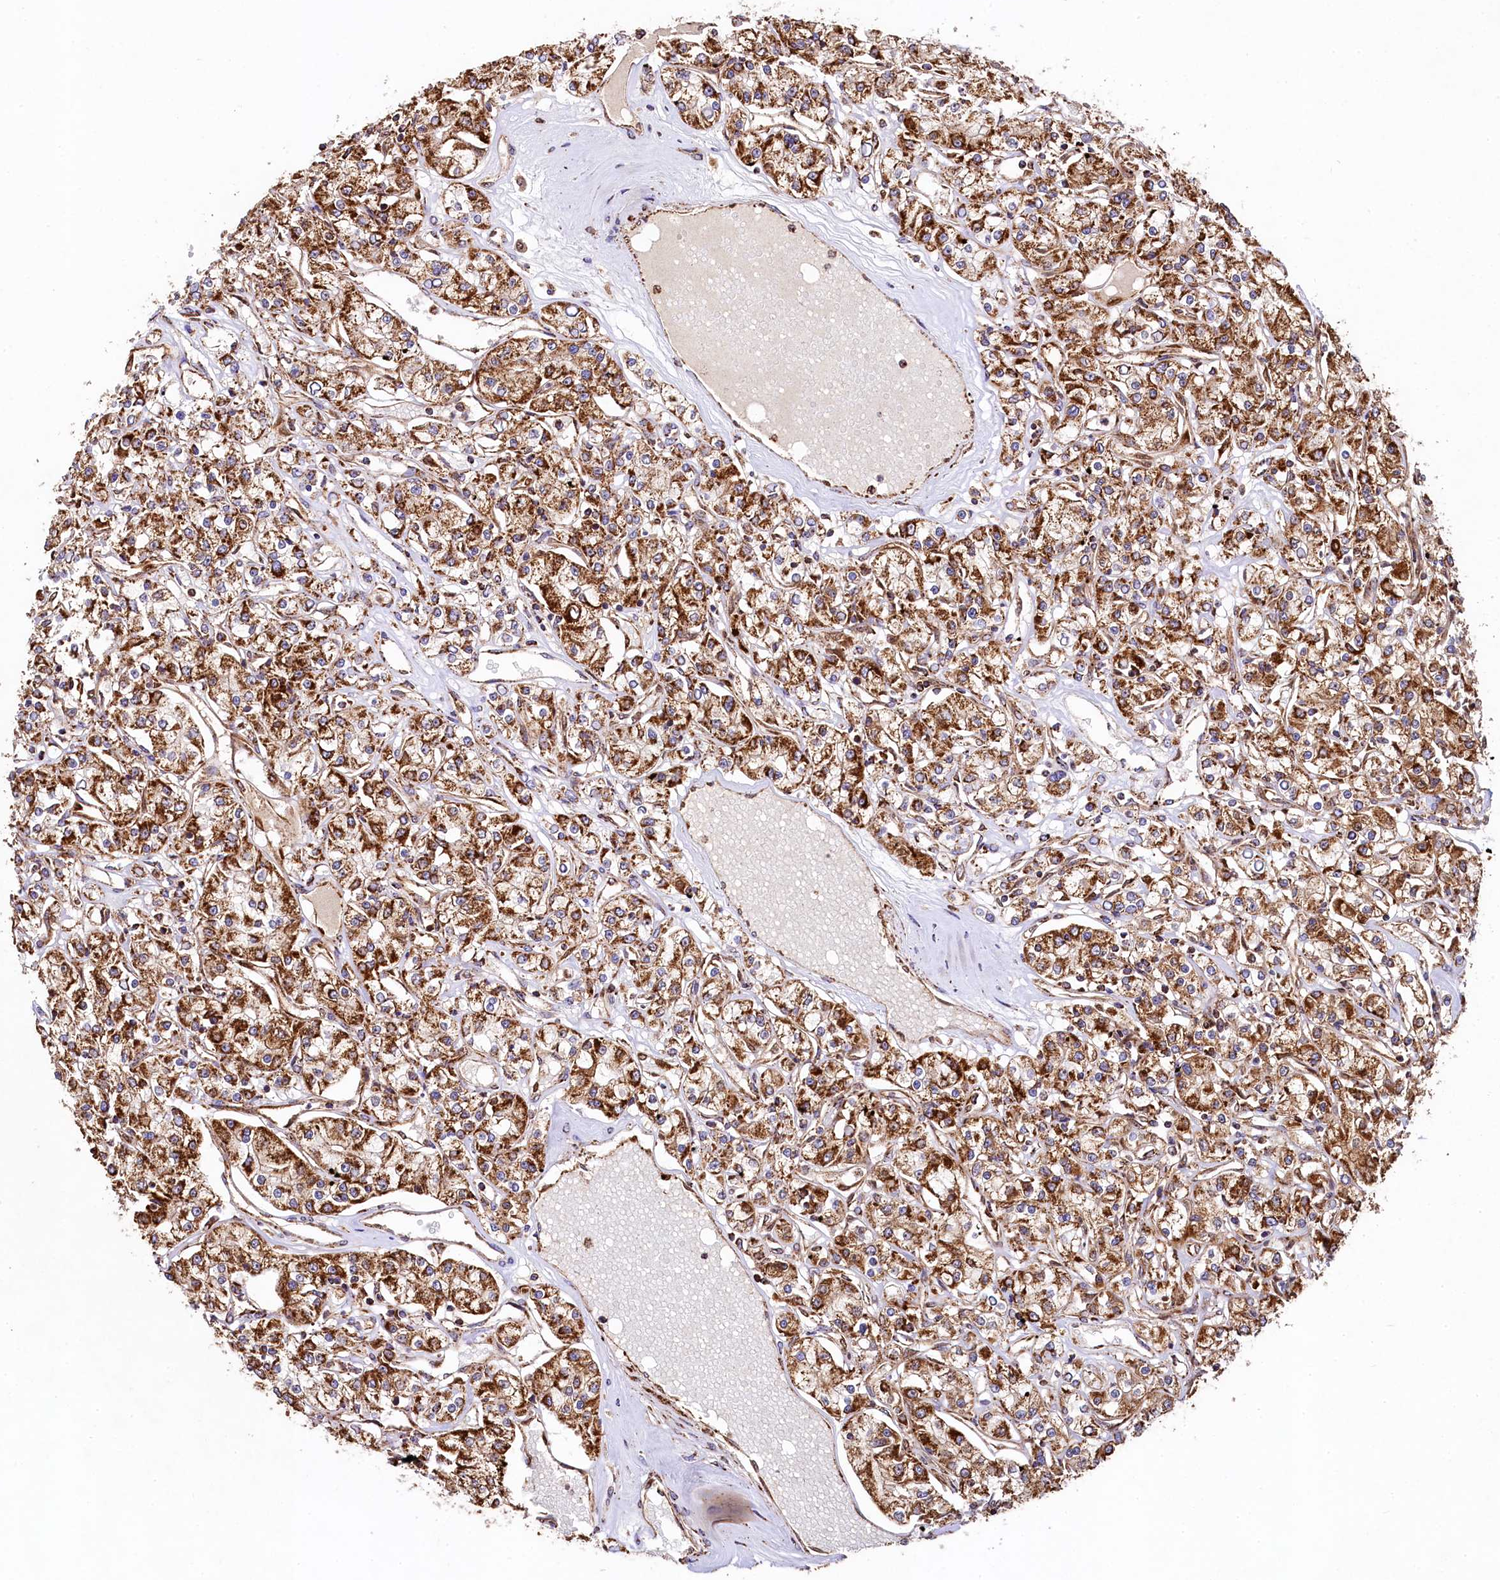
{"staining": {"intensity": "strong", "quantity": "25%-75%", "location": "cytoplasmic/membranous"}, "tissue": "renal cancer", "cell_type": "Tumor cells", "image_type": "cancer", "snomed": [{"axis": "morphology", "description": "Adenocarcinoma, NOS"}, {"axis": "topography", "description": "Kidney"}], "caption": "Immunohistochemistry (DAB) staining of human adenocarcinoma (renal) reveals strong cytoplasmic/membranous protein positivity in approximately 25%-75% of tumor cells. (IHC, brightfield microscopy, high magnification).", "gene": "CLYBL", "patient": {"sex": "female", "age": 59}}